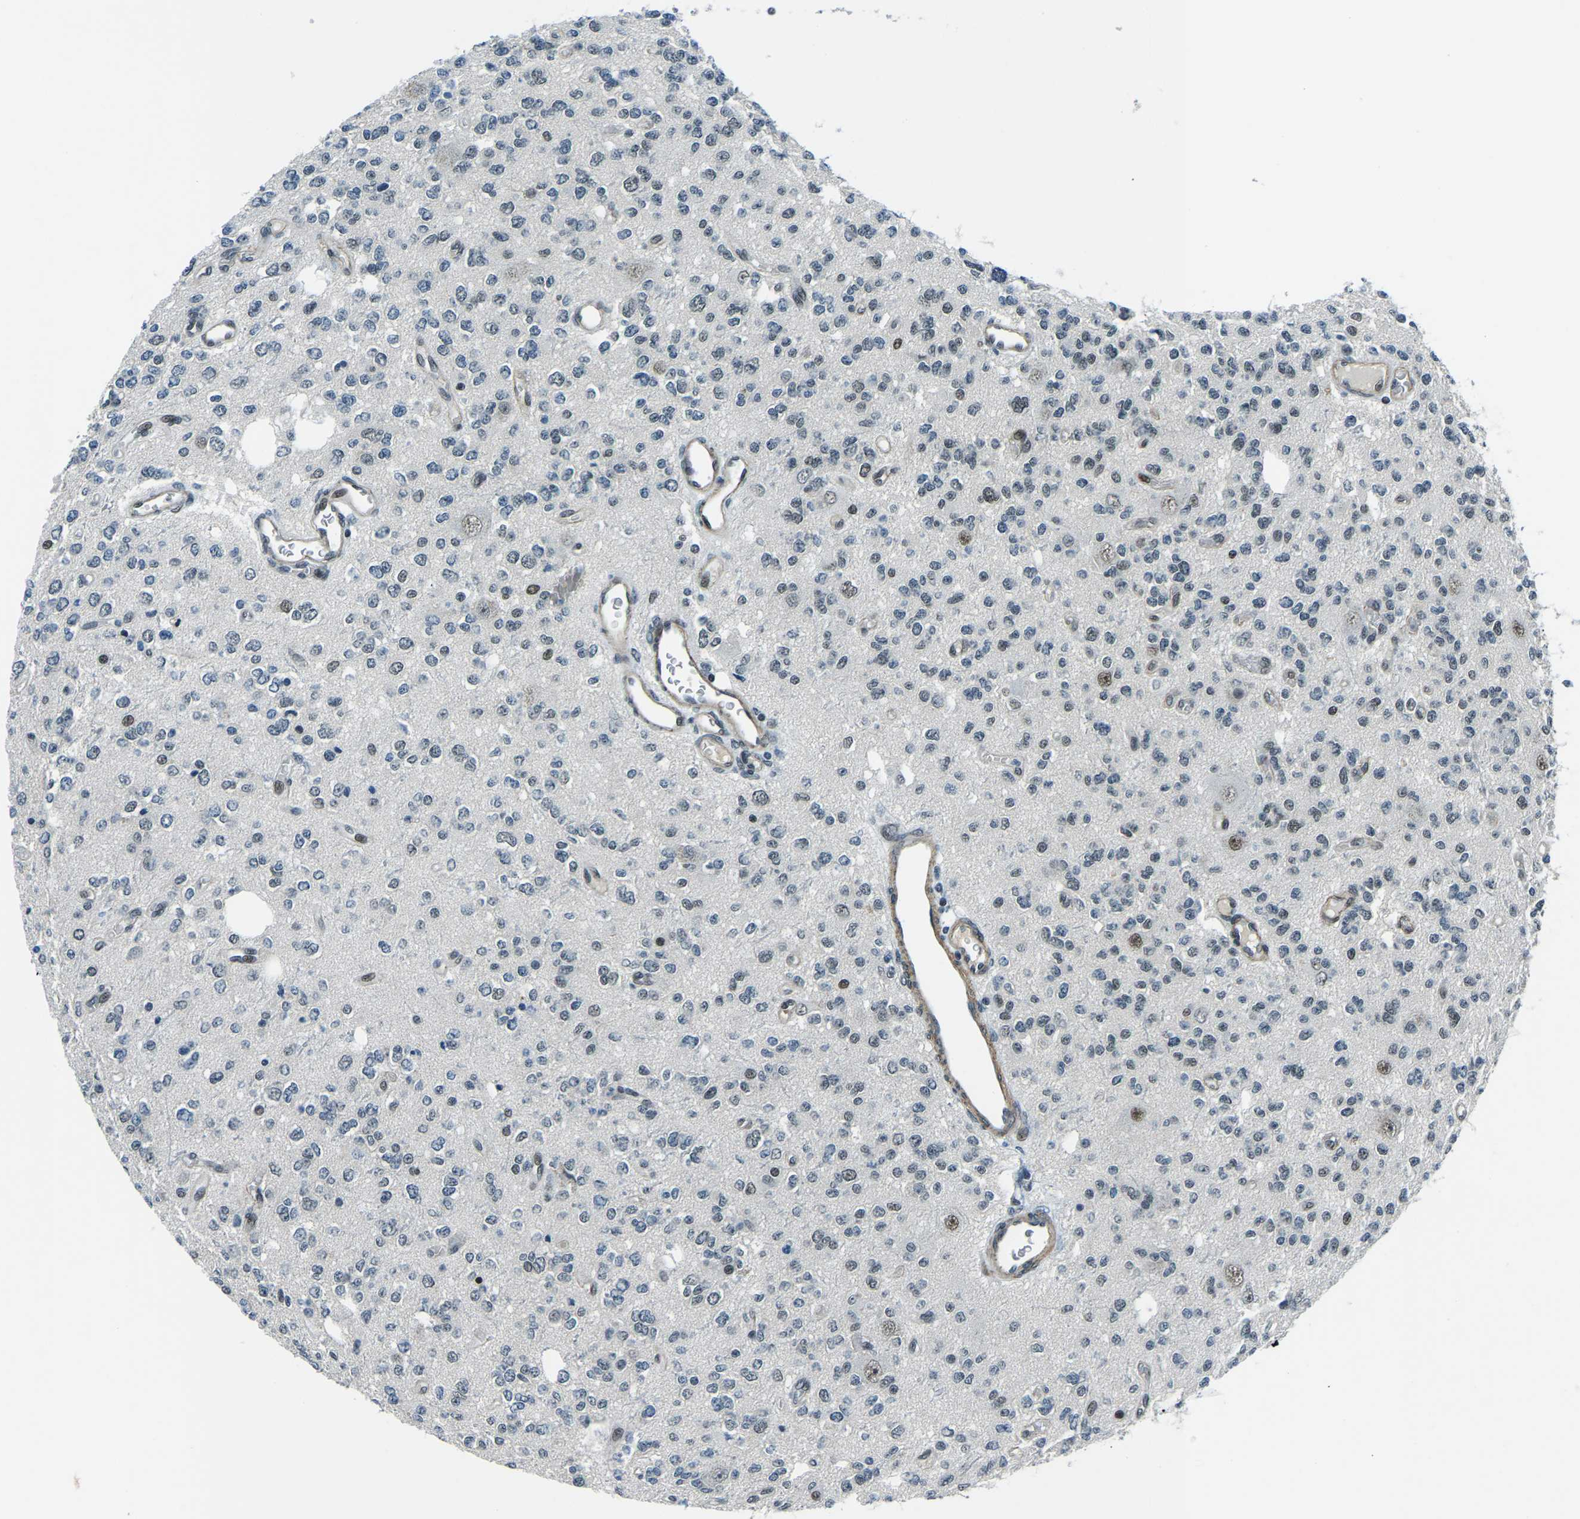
{"staining": {"intensity": "weak", "quantity": "<25%", "location": "nuclear"}, "tissue": "glioma", "cell_type": "Tumor cells", "image_type": "cancer", "snomed": [{"axis": "morphology", "description": "Glioma, malignant, Low grade"}, {"axis": "topography", "description": "Brain"}], "caption": "Immunohistochemistry (IHC) image of human malignant glioma (low-grade) stained for a protein (brown), which reveals no positivity in tumor cells.", "gene": "PRCC", "patient": {"sex": "male", "age": 38}}